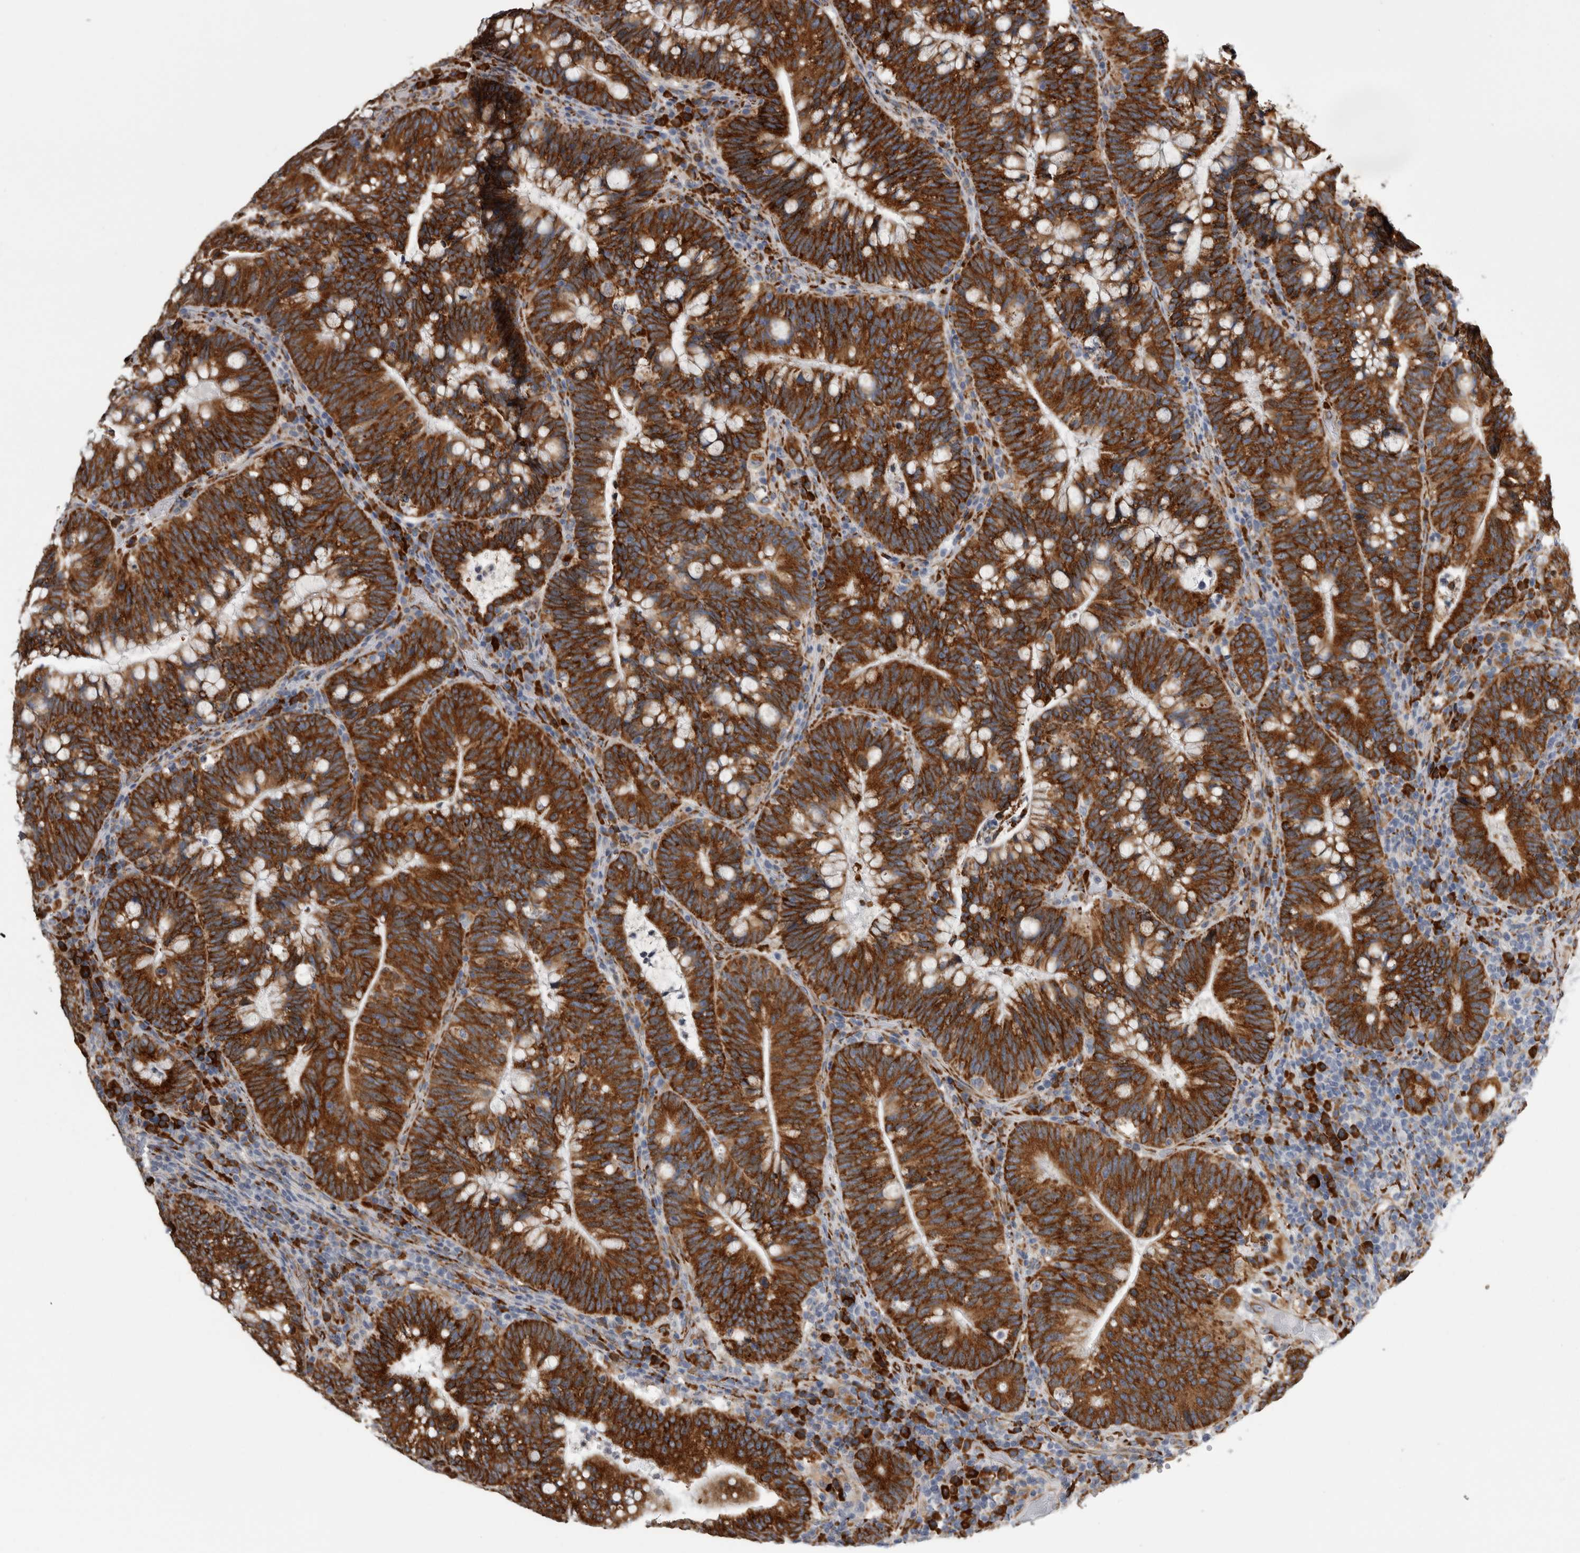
{"staining": {"intensity": "strong", "quantity": ">75%", "location": "cytoplasmic/membranous"}, "tissue": "colorectal cancer", "cell_type": "Tumor cells", "image_type": "cancer", "snomed": [{"axis": "morphology", "description": "Adenocarcinoma, NOS"}, {"axis": "topography", "description": "Colon"}], "caption": "Immunohistochemistry of adenocarcinoma (colorectal) displays high levels of strong cytoplasmic/membranous staining in about >75% of tumor cells.", "gene": "FHIP2B", "patient": {"sex": "female", "age": 66}}